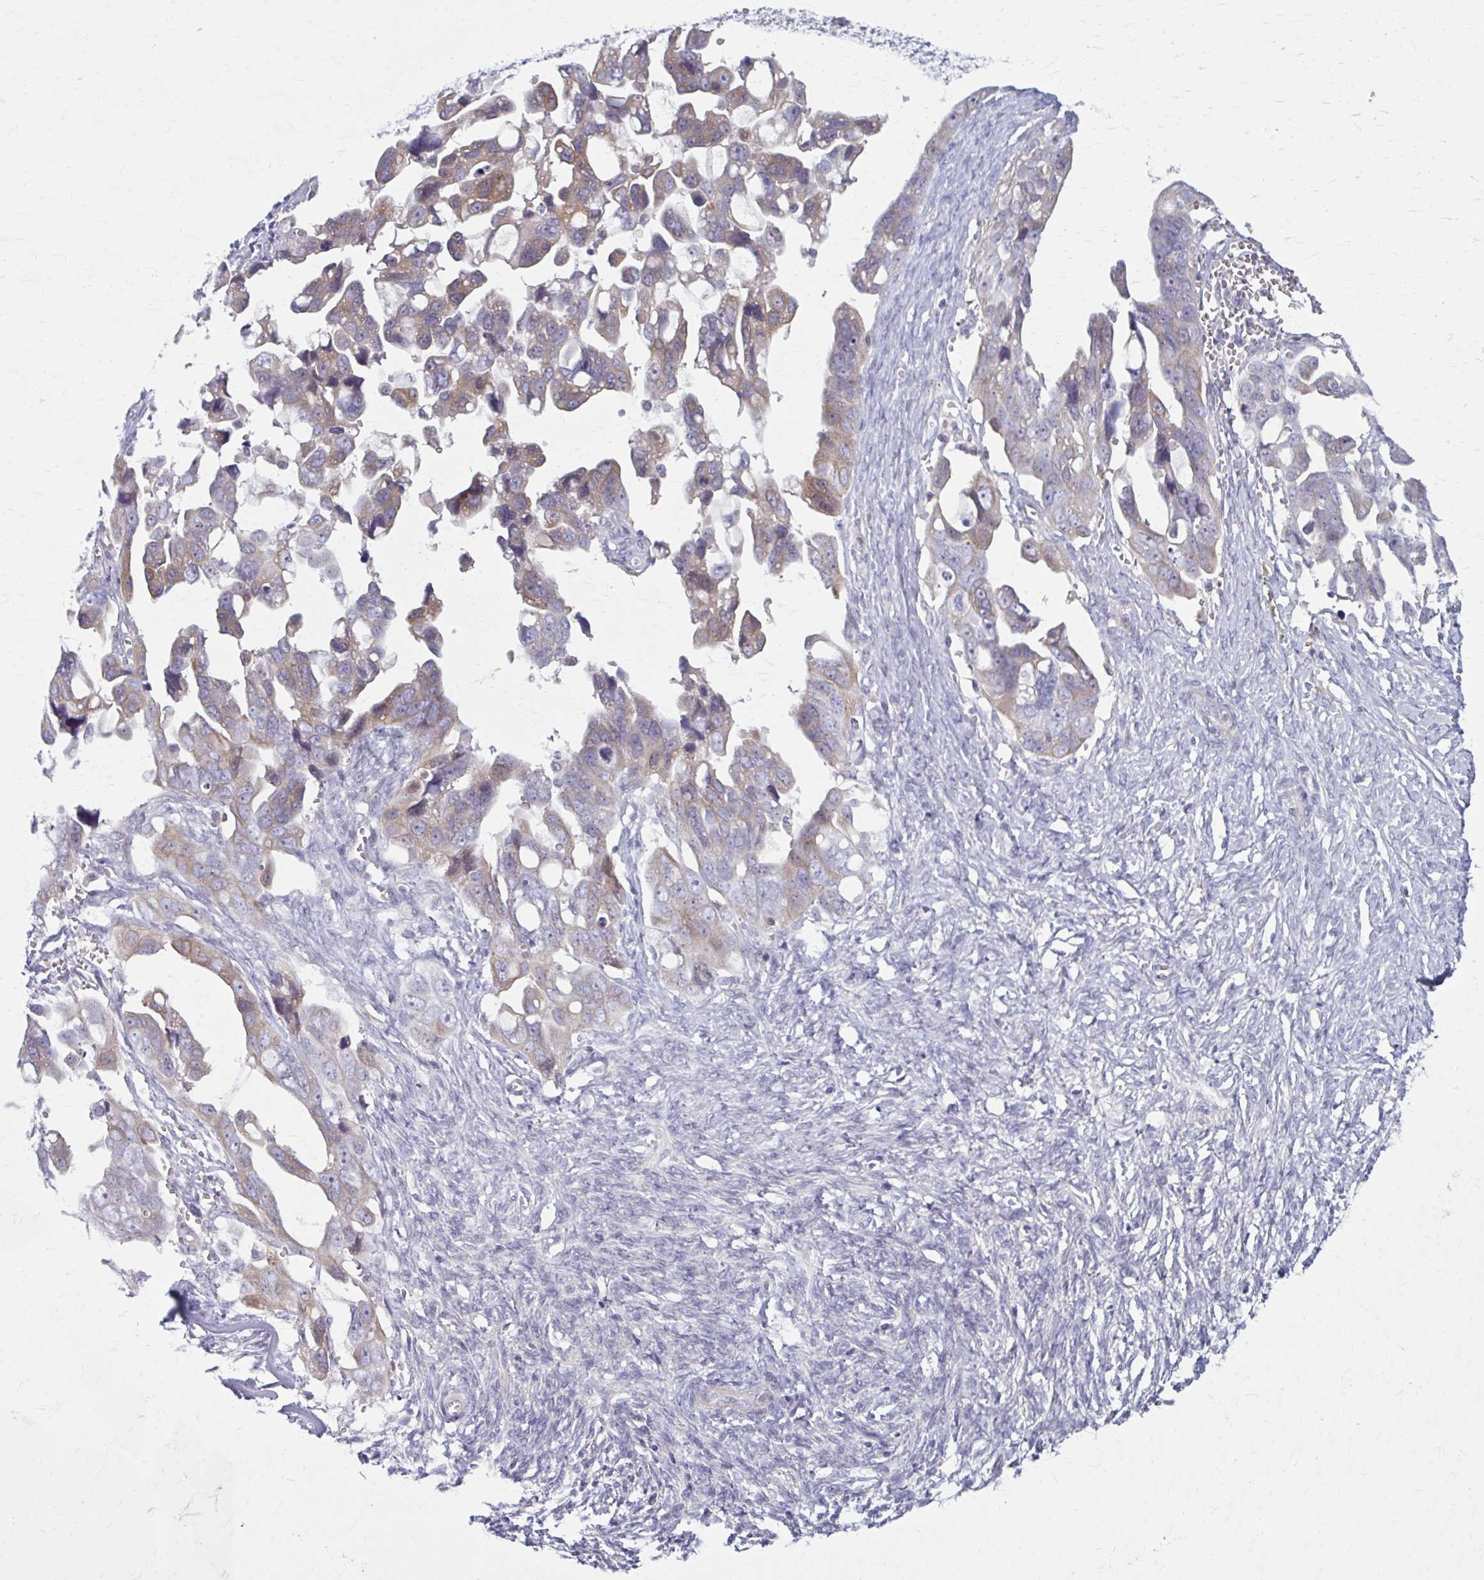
{"staining": {"intensity": "moderate", "quantity": ">75%", "location": "cytoplasmic/membranous,nuclear"}, "tissue": "ovarian cancer", "cell_type": "Tumor cells", "image_type": "cancer", "snomed": [{"axis": "morphology", "description": "Cystadenocarcinoma, serous, NOS"}, {"axis": "topography", "description": "Ovary"}], "caption": "Protein expression analysis of human ovarian cancer reveals moderate cytoplasmic/membranous and nuclear staining in about >75% of tumor cells. The staining was performed using DAB, with brown indicating positive protein expression. Nuclei are stained blue with hematoxylin.", "gene": "CHST3", "patient": {"sex": "female", "age": 59}}